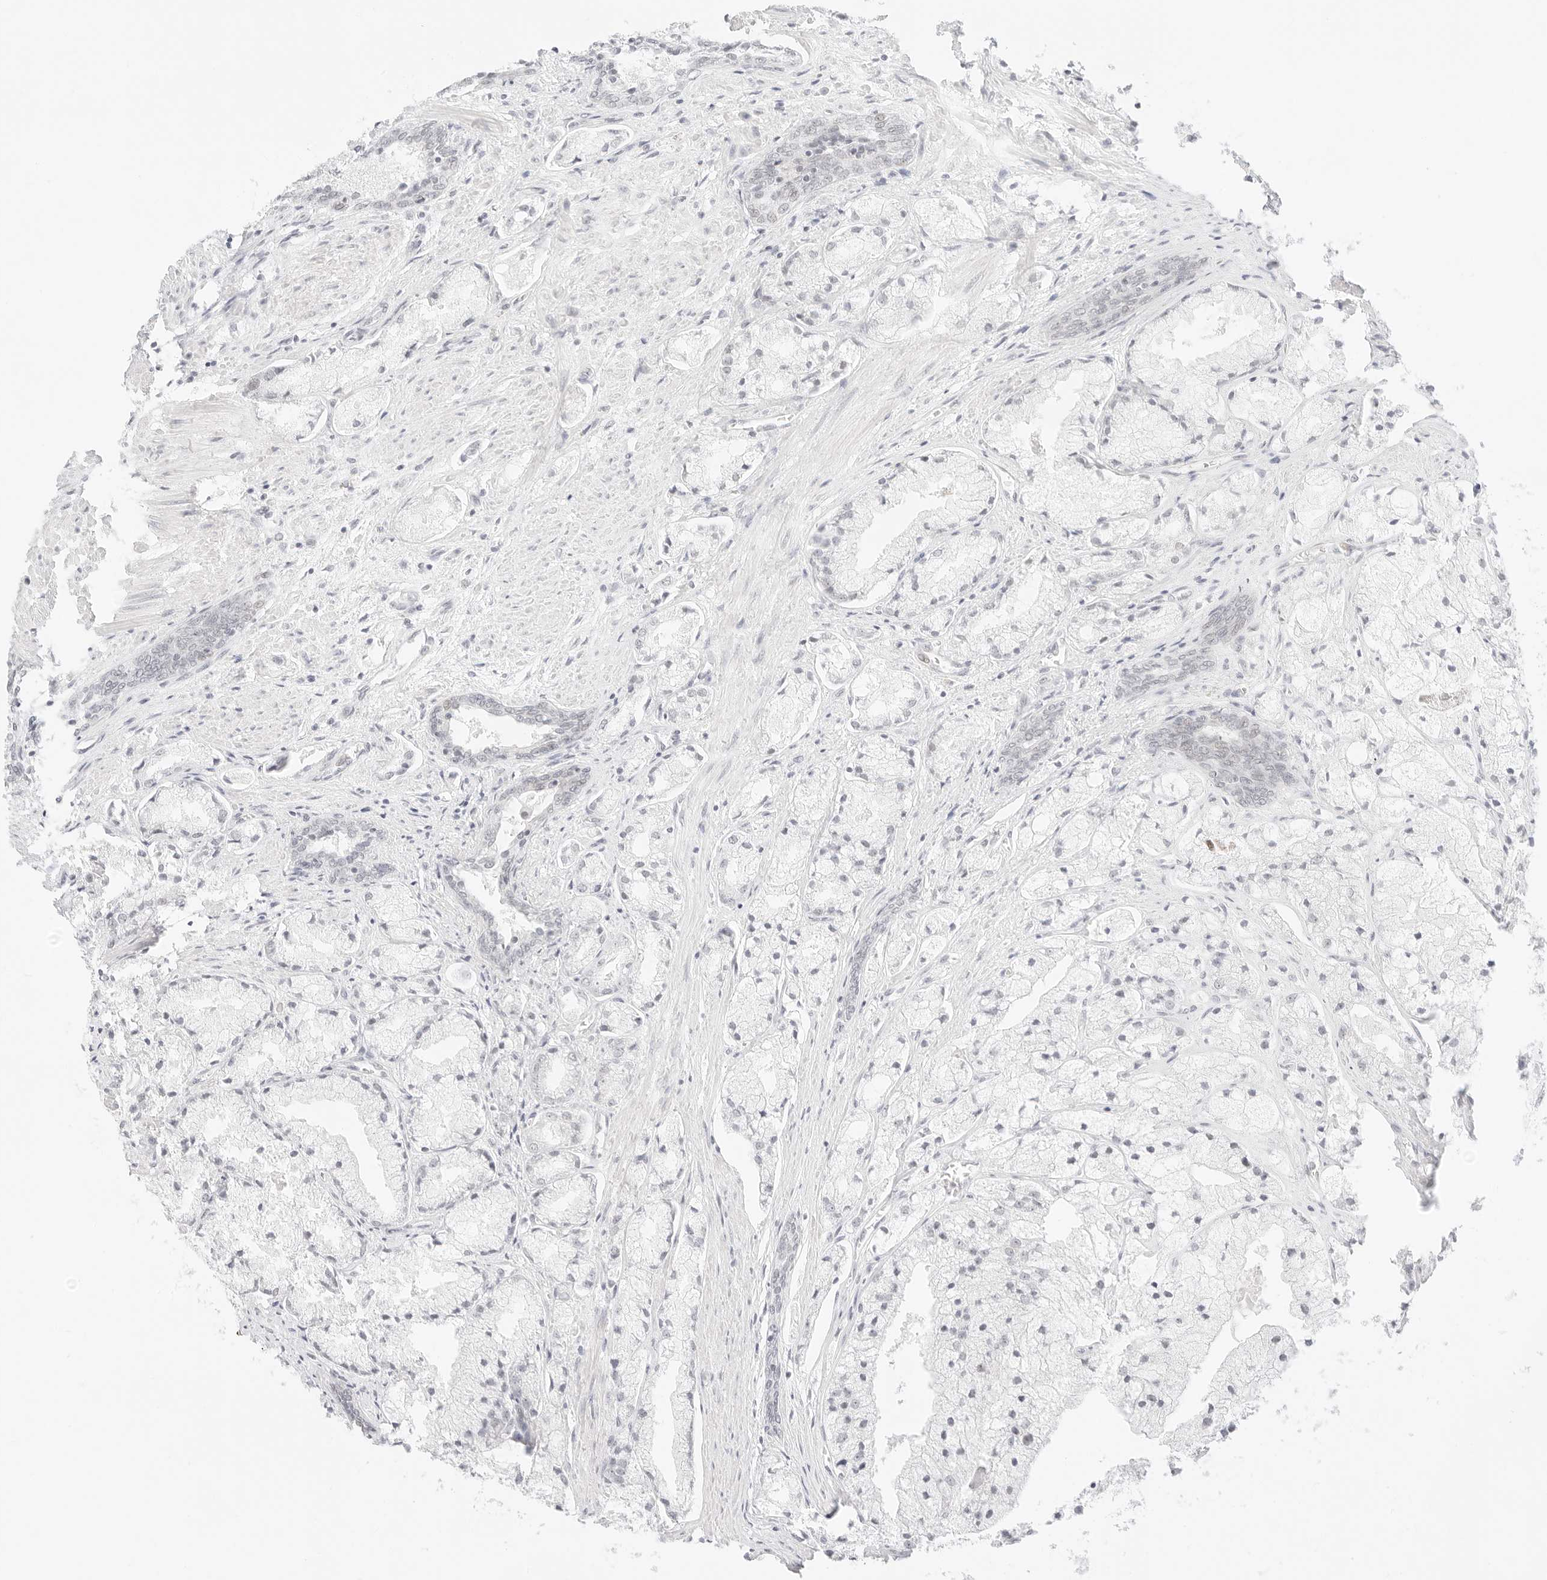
{"staining": {"intensity": "negative", "quantity": "none", "location": "none"}, "tissue": "prostate cancer", "cell_type": "Tumor cells", "image_type": "cancer", "snomed": [{"axis": "morphology", "description": "Adenocarcinoma, High grade"}, {"axis": "topography", "description": "Prostate"}], "caption": "Protein analysis of prostate cancer (adenocarcinoma (high-grade)) displays no significant positivity in tumor cells.", "gene": "GNAS", "patient": {"sex": "male", "age": 50}}